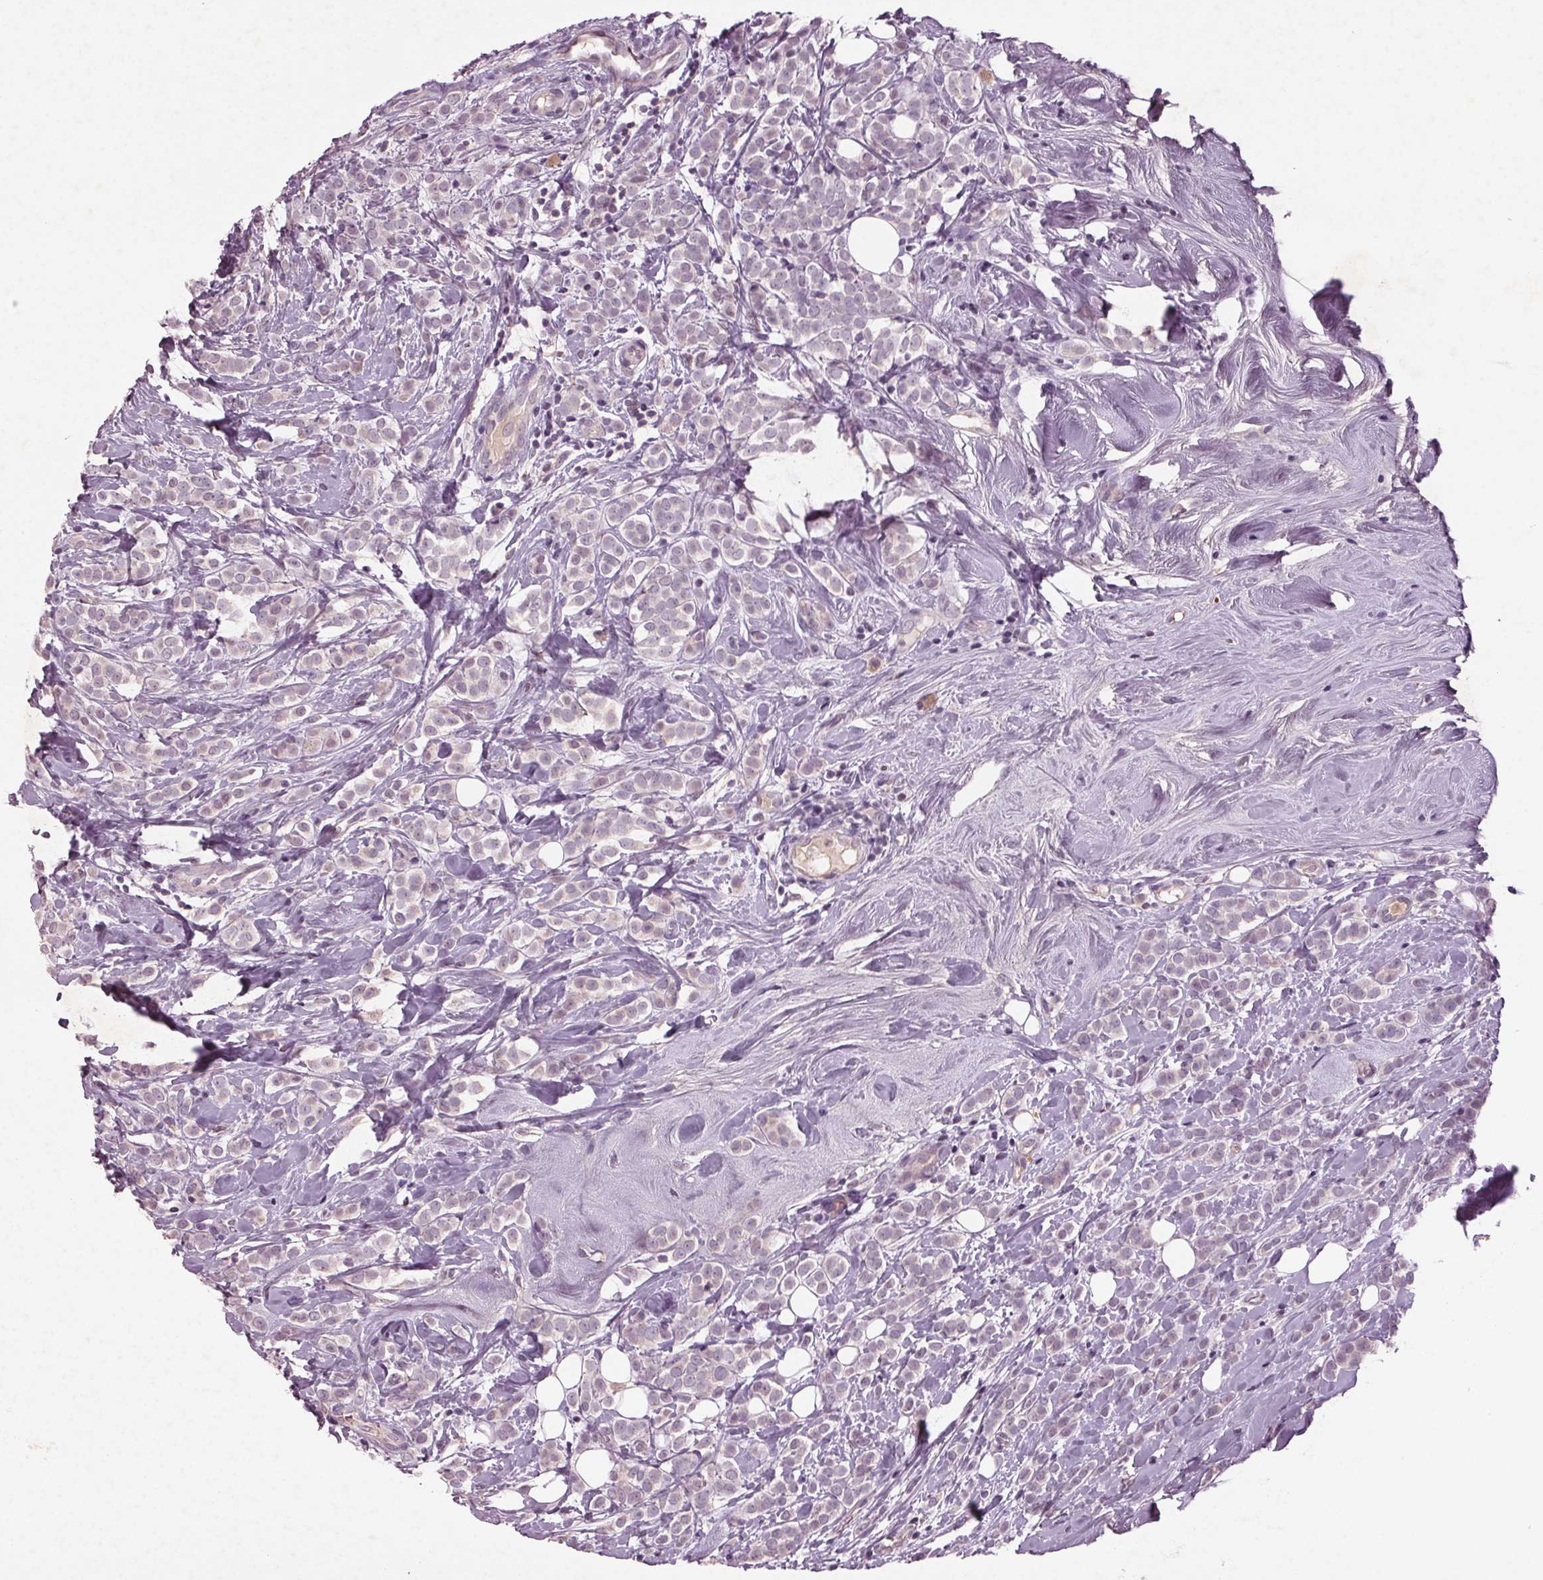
{"staining": {"intensity": "negative", "quantity": "none", "location": "none"}, "tissue": "breast cancer", "cell_type": "Tumor cells", "image_type": "cancer", "snomed": [{"axis": "morphology", "description": "Lobular carcinoma"}, {"axis": "topography", "description": "Breast"}], "caption": "Breast lobular carcinoma was stained to show a protein in brown. There is no significant positivity in tumor cells.", "gene": "BHLHE22", "patient": {"sex": "female", "age": 49}}